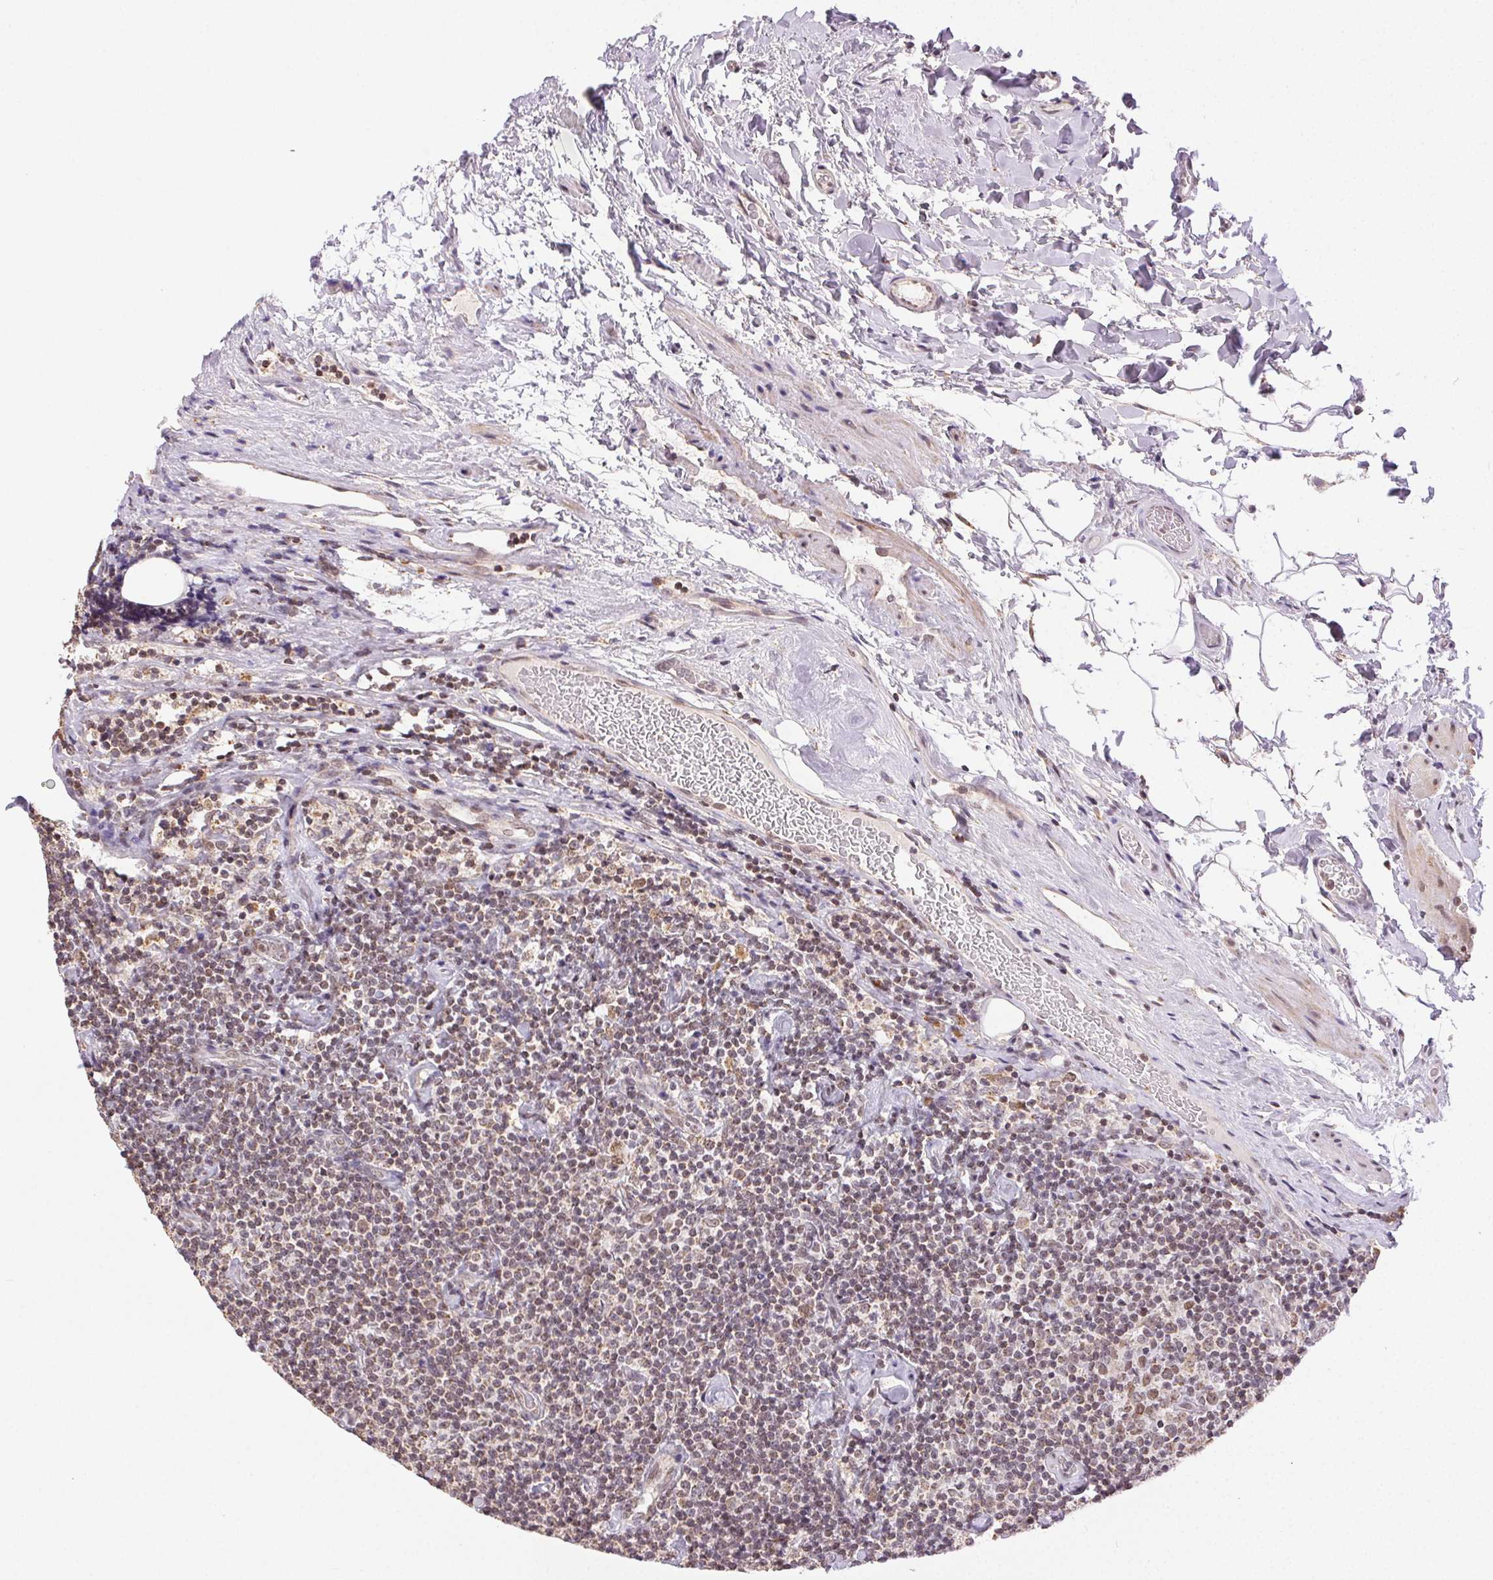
{"staining": {"intensity": "weak", "quantity": "<25%", "location": "nuclear"}, "tissue": "lymphoma", "cell_type": "Tumor cells", "image_type": "cancer", "snomed": [{"axis": "morphology", "description": "Malignant lymphoma, non-Hodgkin's type, Low grade"}, {"axis": "topography", "description": "Lymph node"}], "caption": "This is a image of IHC staining of lymphoma, which shows no positivity in tumor cells. The staining was performed using DAB to visualize the protein expression in brown, while the nuclei were stained in blue with hematoxylin (Magnification: 20x).", "gene": "PIWIL4", "patient": {"sex": "male", "age": 81}}